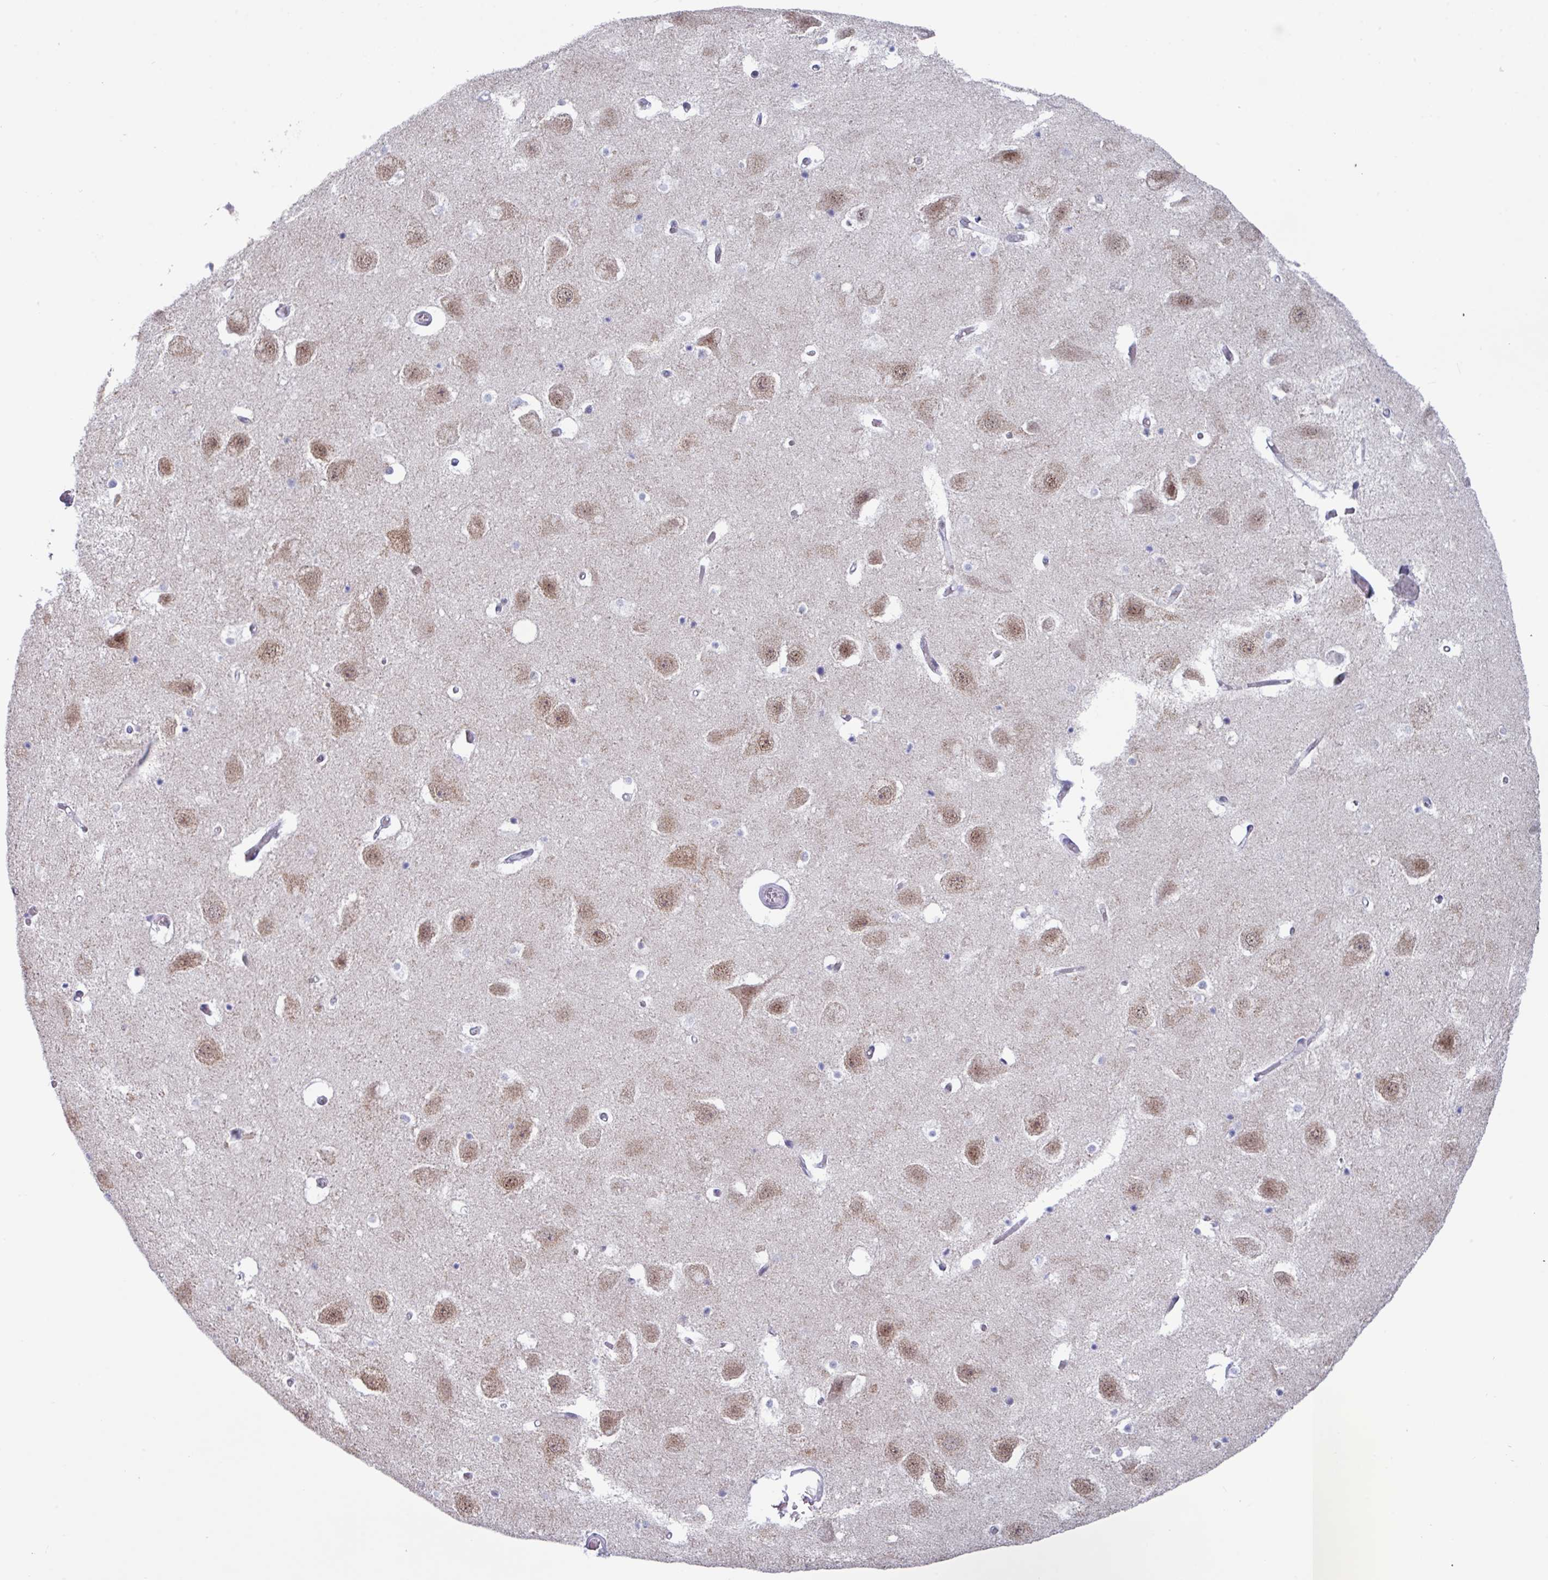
{"staining": {"intensity": "negative", "quantity": "none", "location": "none"}, "tissue": "hippocampus", "cell_type": "Glial cells", "image_type": "normal", "snomed": [{"axis": "morphology", "description": "Normal tissue, NOS"}, {"axis": "topography", "description": "Hippocampus"}], "caption": "The micrograph demonstrates no significant expression in glial cells of hippocampus.", "gene": "PUF60", "patient": {"sex": "female", "age": 52}}